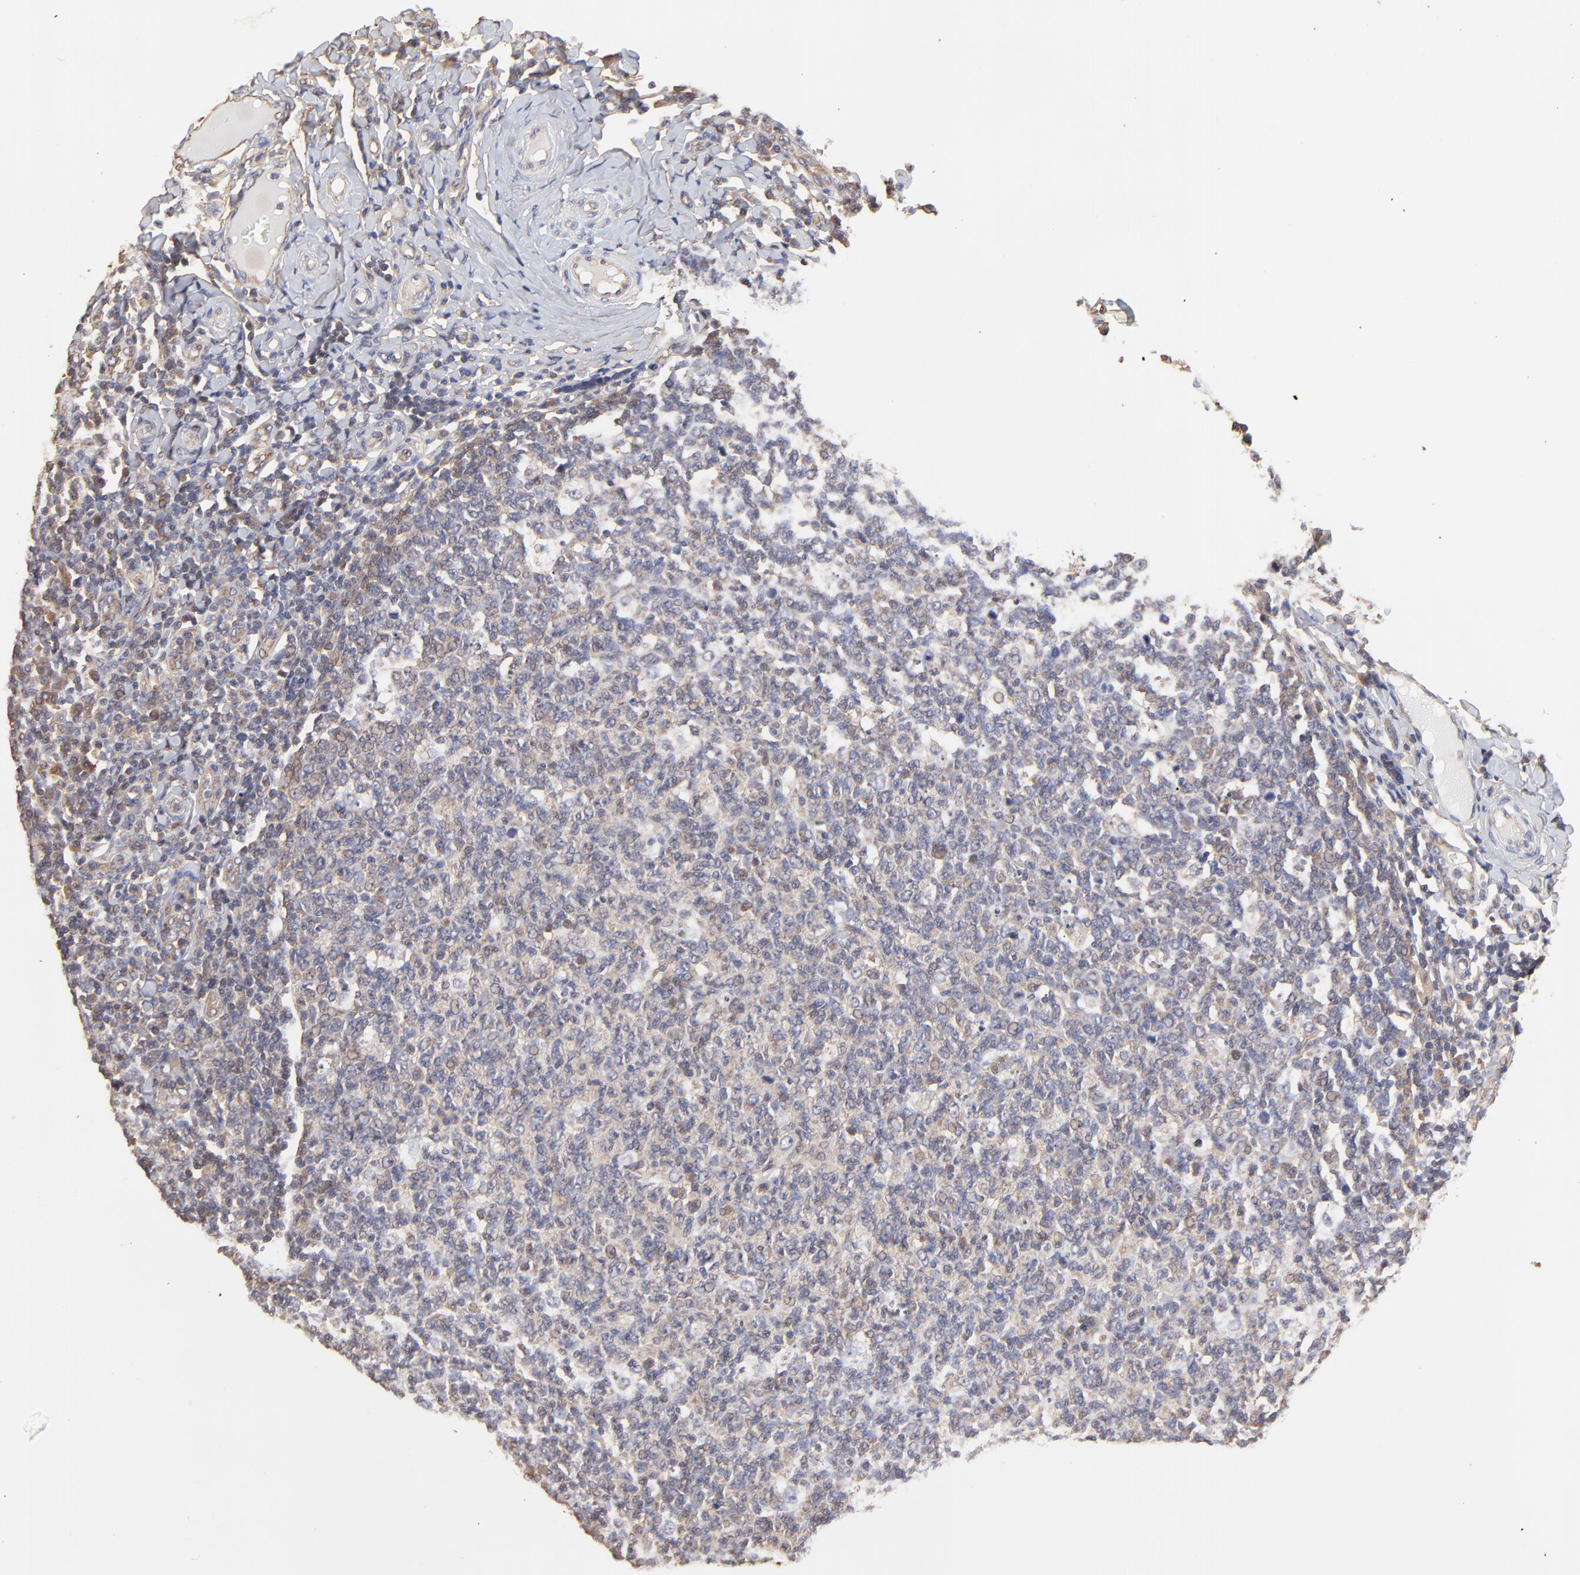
{"staining": {"intensity": "weak", "quantity": "<25%", "location": "cytoplasmic/membranous"}, "tissue": "tonsil", "cell_type": "Germinal center cells", "image_type": "normal", "snomed": [{"axis": "morphology", "description": "Normal tissue, NOS"}, {"axis": "topography", "description": "Tonsil"}], "caption": "This is an IHC image of normal tonsil. There is no positivity in germinal center cells.", "gene": "ARMT1", "patient": {"sex": "male", "age": 6}}